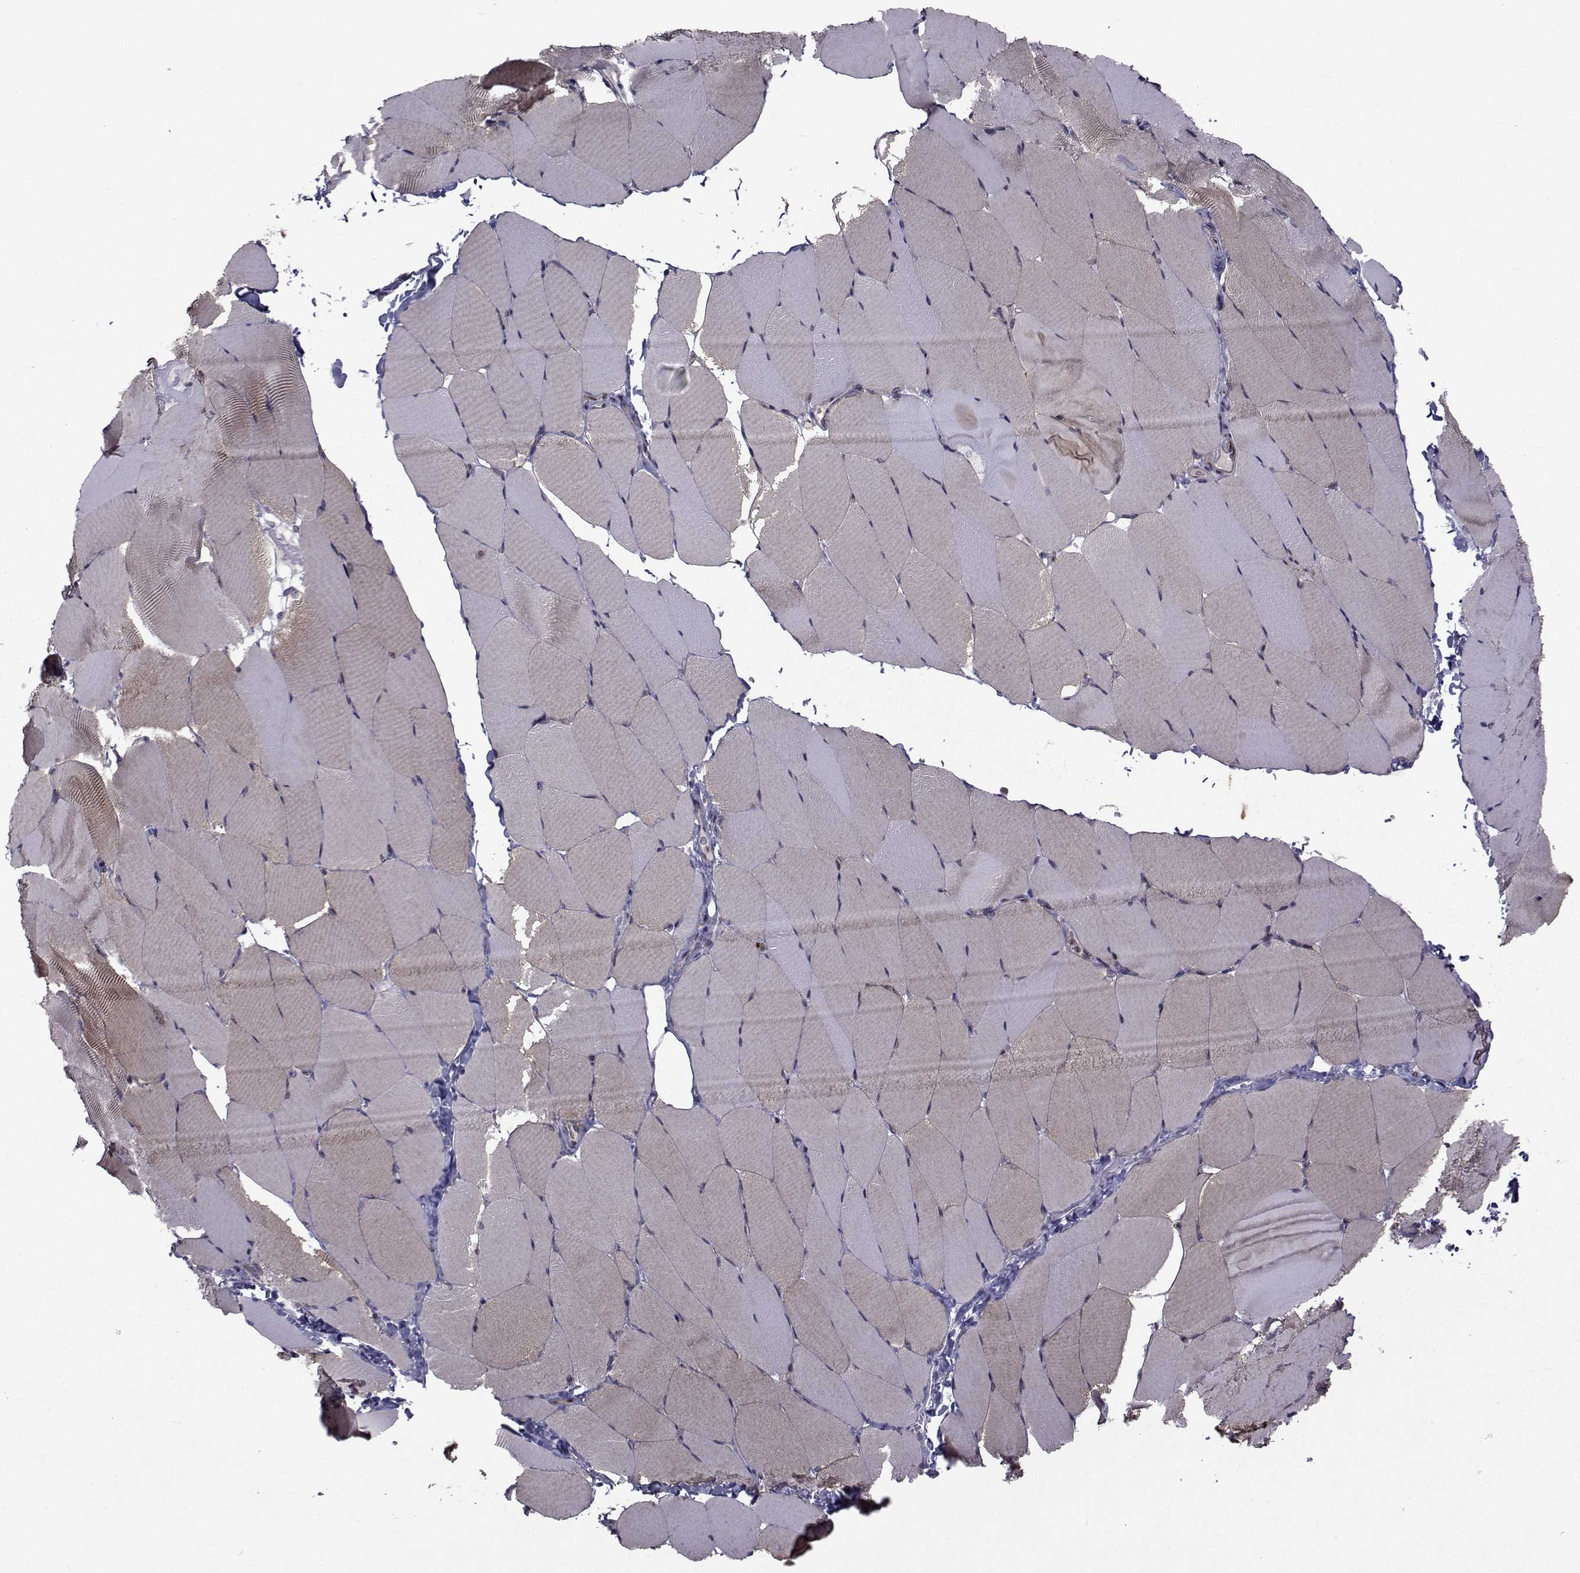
{"staining": {"intensity": "weak", "quantity": "25%-75%", "location": "cytoplasmic/membranous"}, "tissue": "skeletal muscle", "cell_type": "Myocytes", "image_type": "normal", "snomed": [{"axis": "morphology", "description": "Normal tissue, NOS"}, {"axis": "topography", "description": "Skeletal muscle"}], "caption": "The histopathology image shows a brown stain indicating the presence of a protein in the cytoplasmic/membranous of myocytes in skeletal muscle. (DAB IHC with brightfield microscopy, high magnification).", "gene": "ATP6V1C2", "patient": {"sex": "female", "age": 37}}